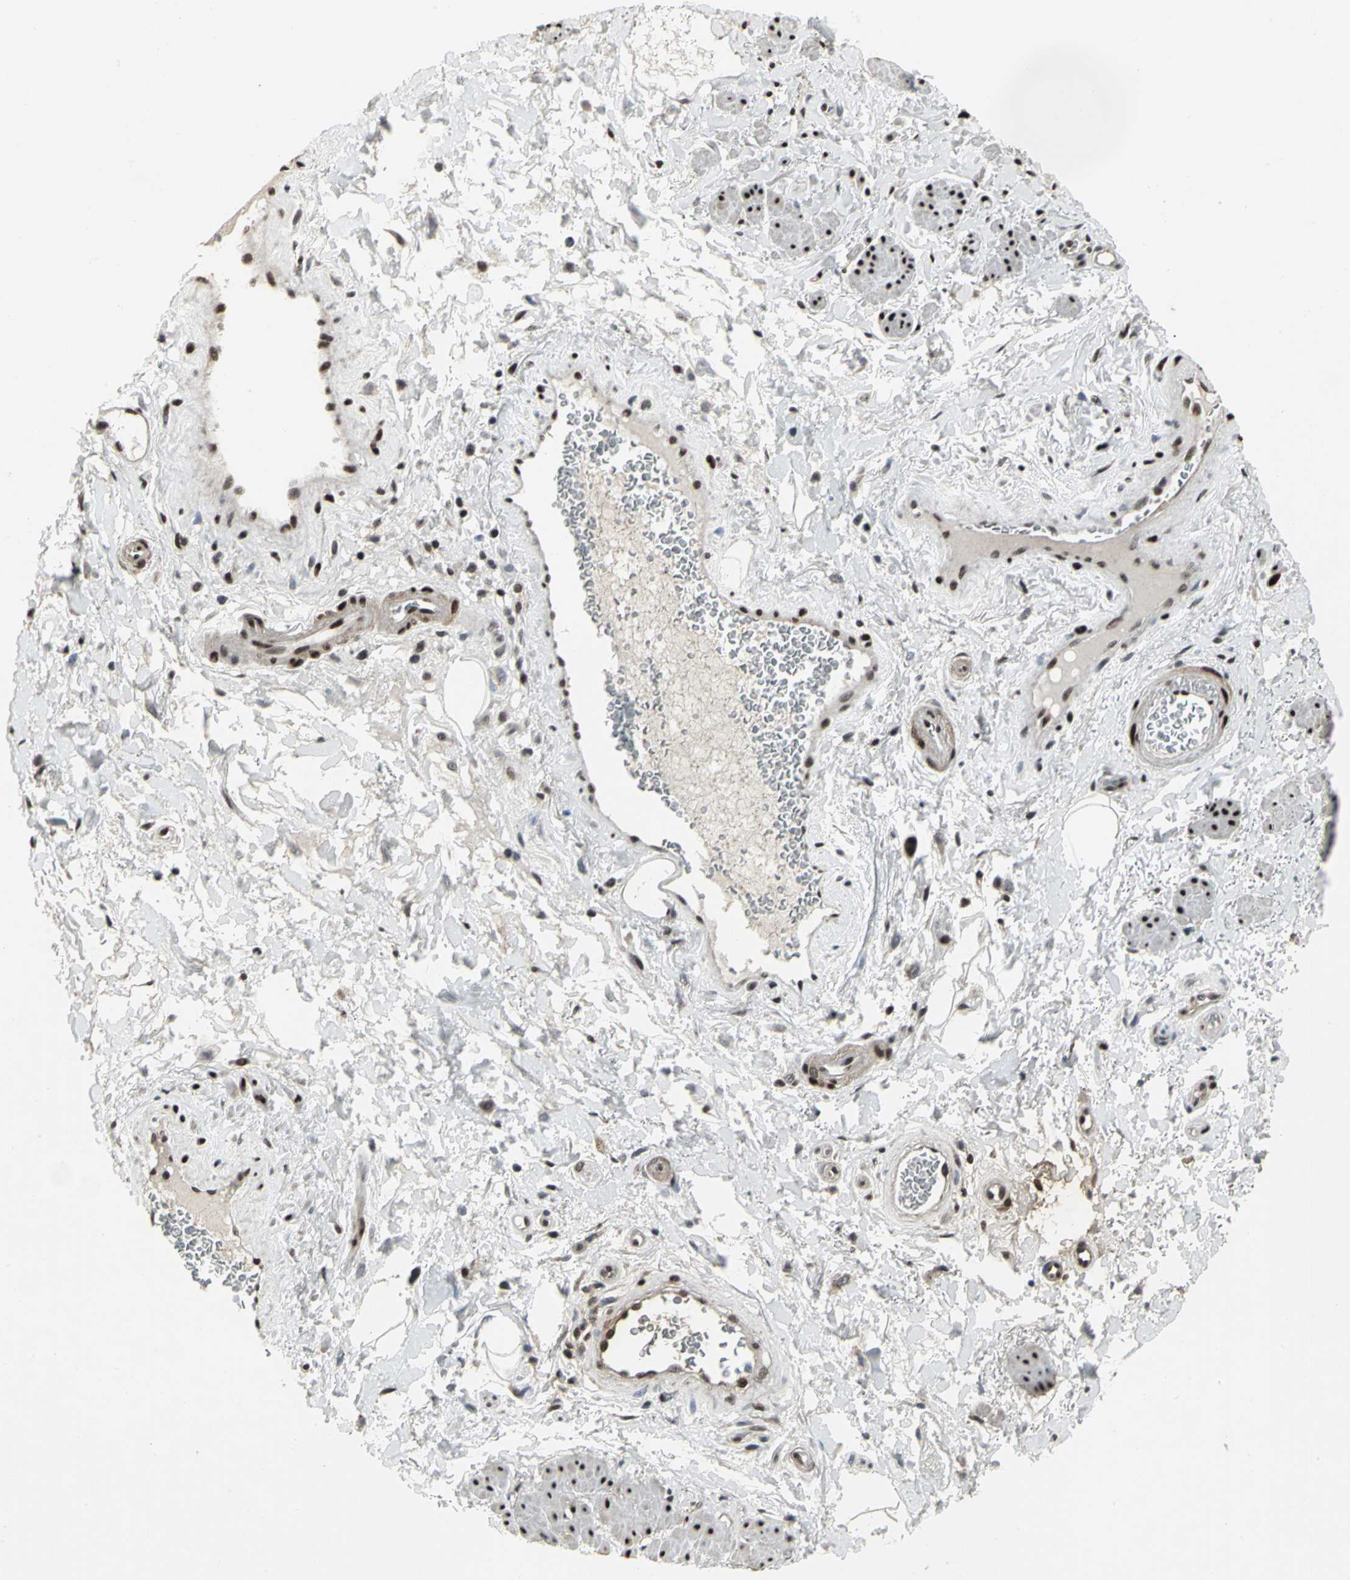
{"staining": {"intensity": "moderate", "quantity": ">75%", "location": "nuclear"}, "tissue": "adipose tissue", "cell_type": "Adipocytes", "image_type": "normal", "snomed": [{"axis": "morphology", "description": "Normal tissue, NOS"}, {"axis": "topography", "description": "Soft tissue"}, {"axis": "topography", "description": "Peripheral nerve tissue"}], "caption": "Moderate nuclear expression for a protein is appreciated in about >75% of adipocytes of unremarkable adipose tissue using IHC.", "gene": "SRF", "patient": {"sex": "female", "age": 71}}